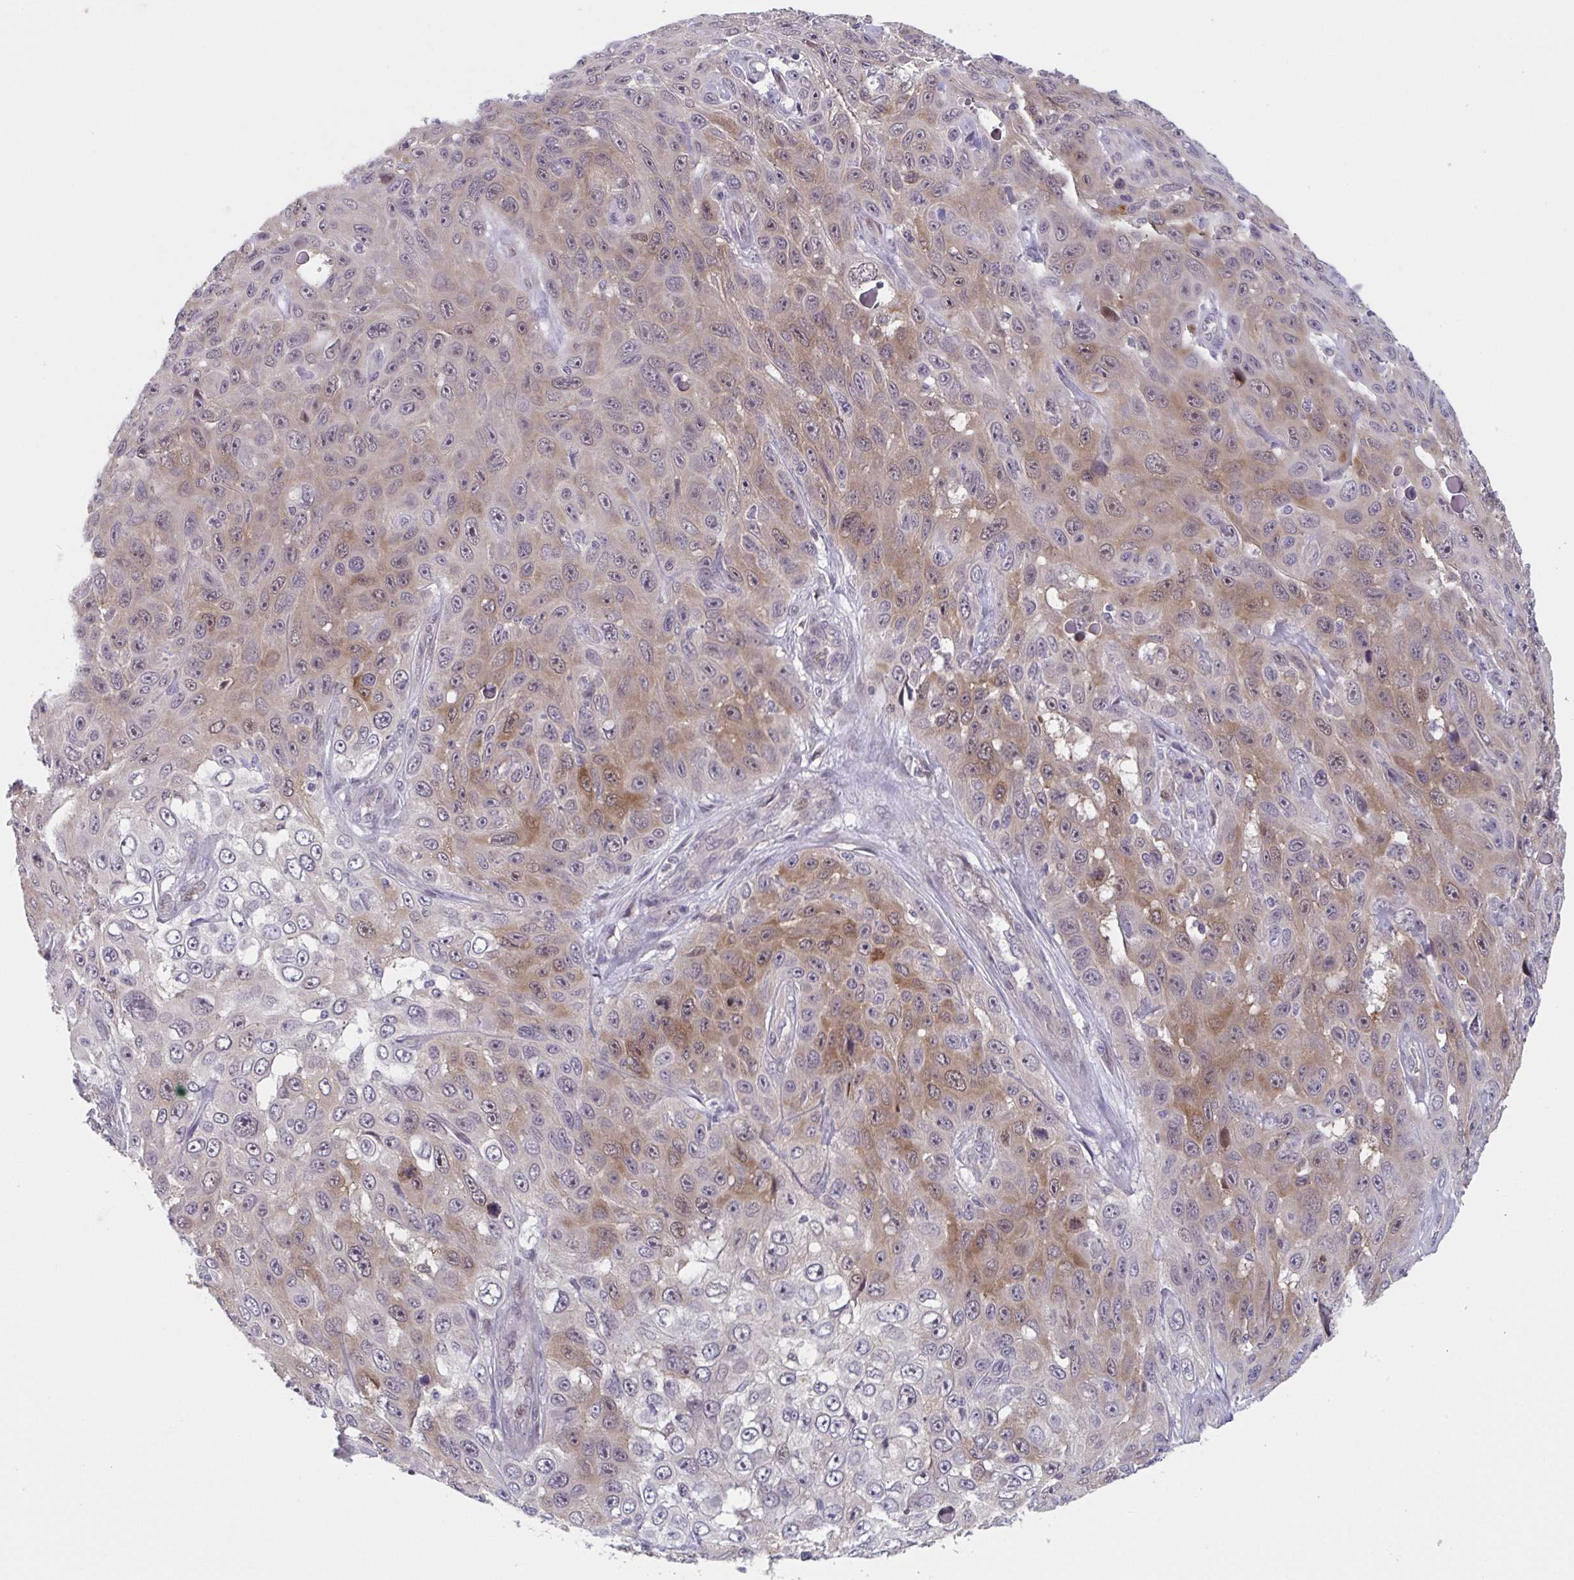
{"staining": {"intensity": "moderate", "quantity": "25%-75%", "location": "cytoplasmic/membranous,nuclear"}, "tissue": "skin cancer", "cell_type": "Tumor cells", "image_type": "cancer", "snomed": [{"axis": "morphology", "description": "Squamous cell carcinoma, NOS"}, {"axis": "topography", "description": "Skin"}], "caption": "Immunohistochemistry (IHC) (DAB) staining of skin cancer demonstrates moderate cytoplasmic/membranous and nuclear protein staining in approximately 25%-75% of tumor cells.", "gene": "RIOK1", "patient": {"sex": "male", "age": 82}}